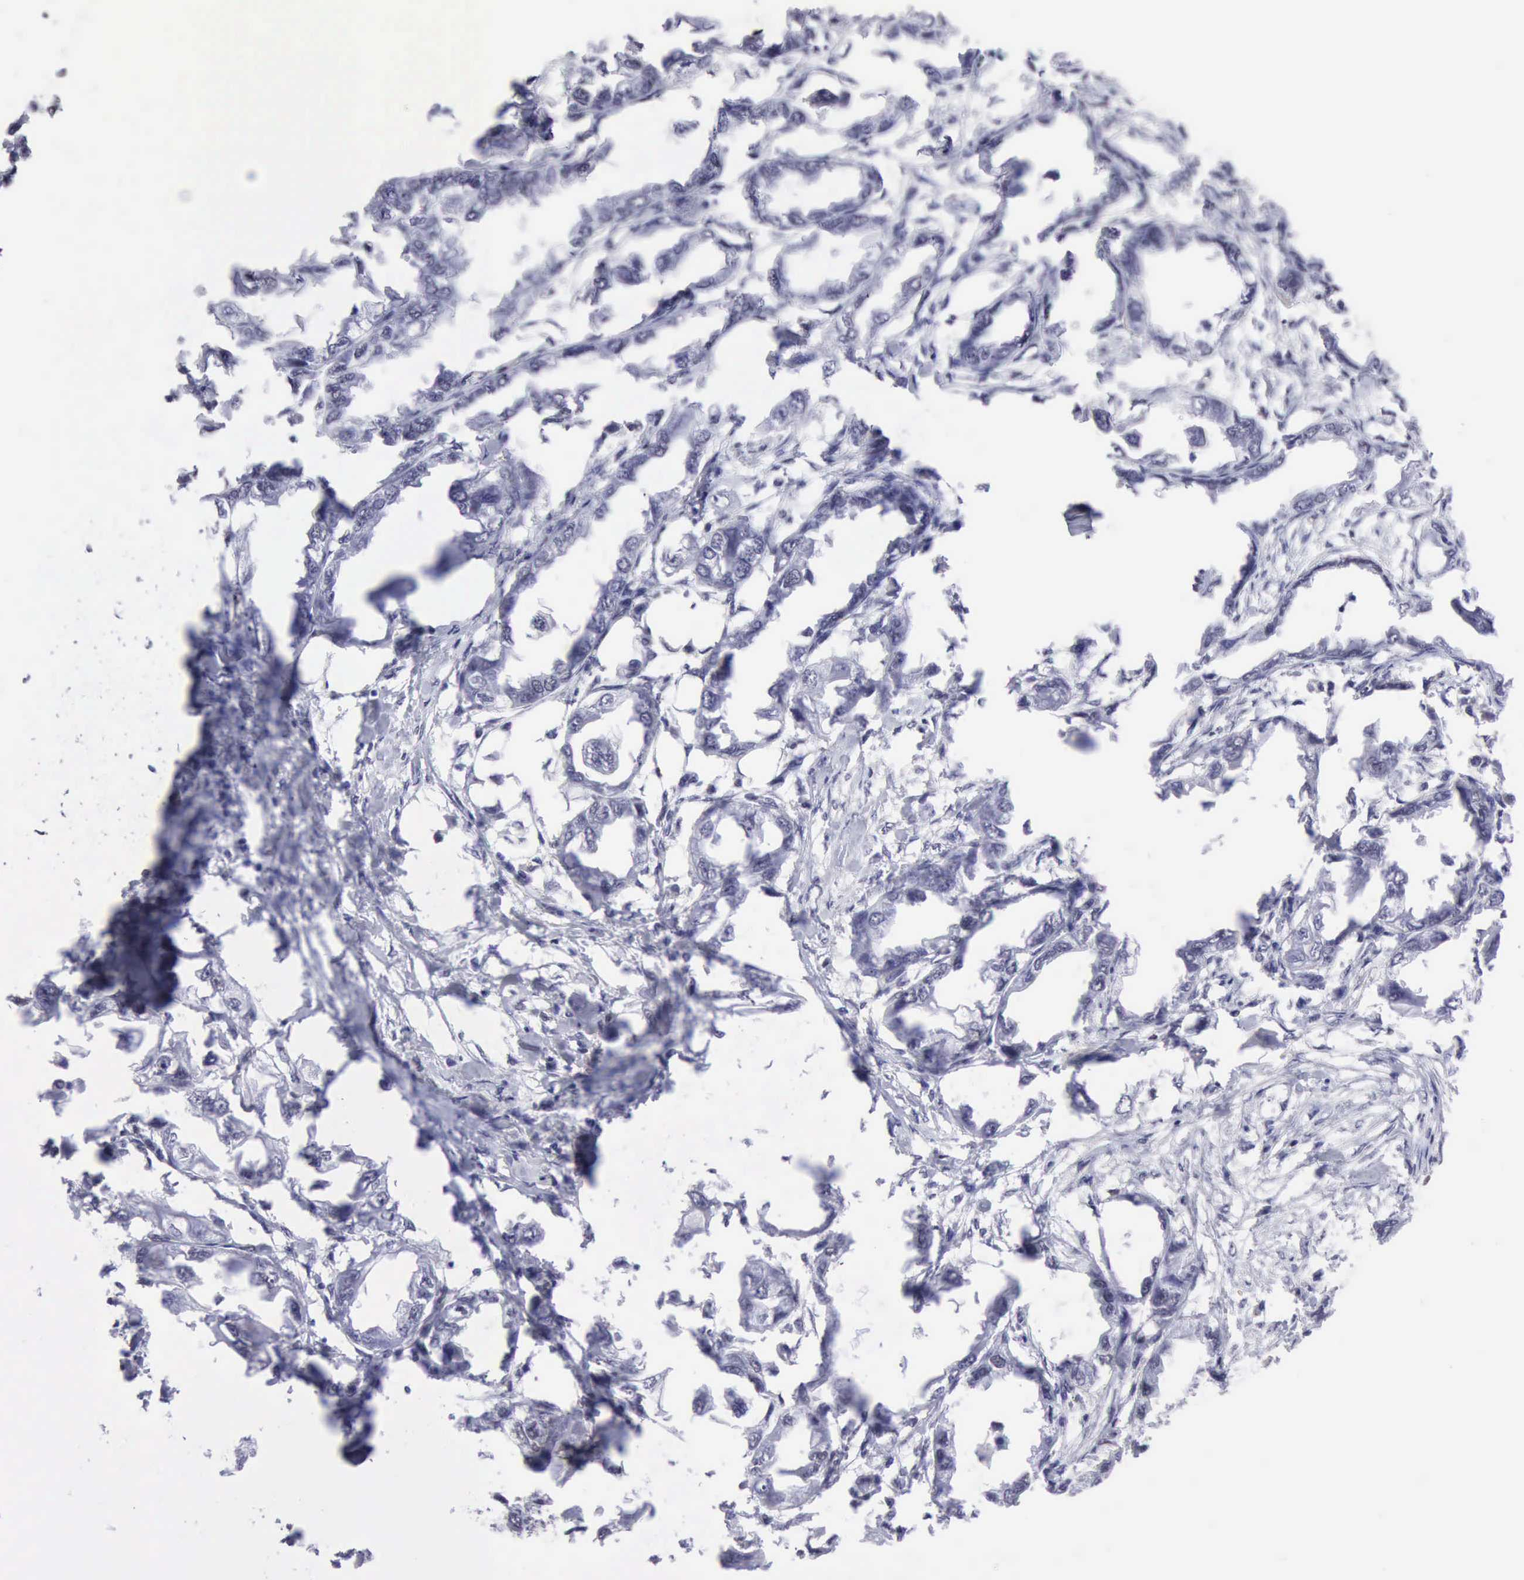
{"staining": {"intensity": "weak", "quantity": "<25%", "location": "nuclear"}, "tissue": "endometrial cancer", "cell_type": "Tumor cells", "image_type": "cancer", "snomed": [{"axis": "morphology", "description": "Adenocarcinoma, NOS"}, {"axis": "topography", "description": "Endometrium"}], "caption": "Immunohistochemical staining of human adenocarcinoma (endometrial) demonstrates no significant staining in tumor cells.", "gene": "ERCC4", "patient": {"sex": "female", "age": 67}}